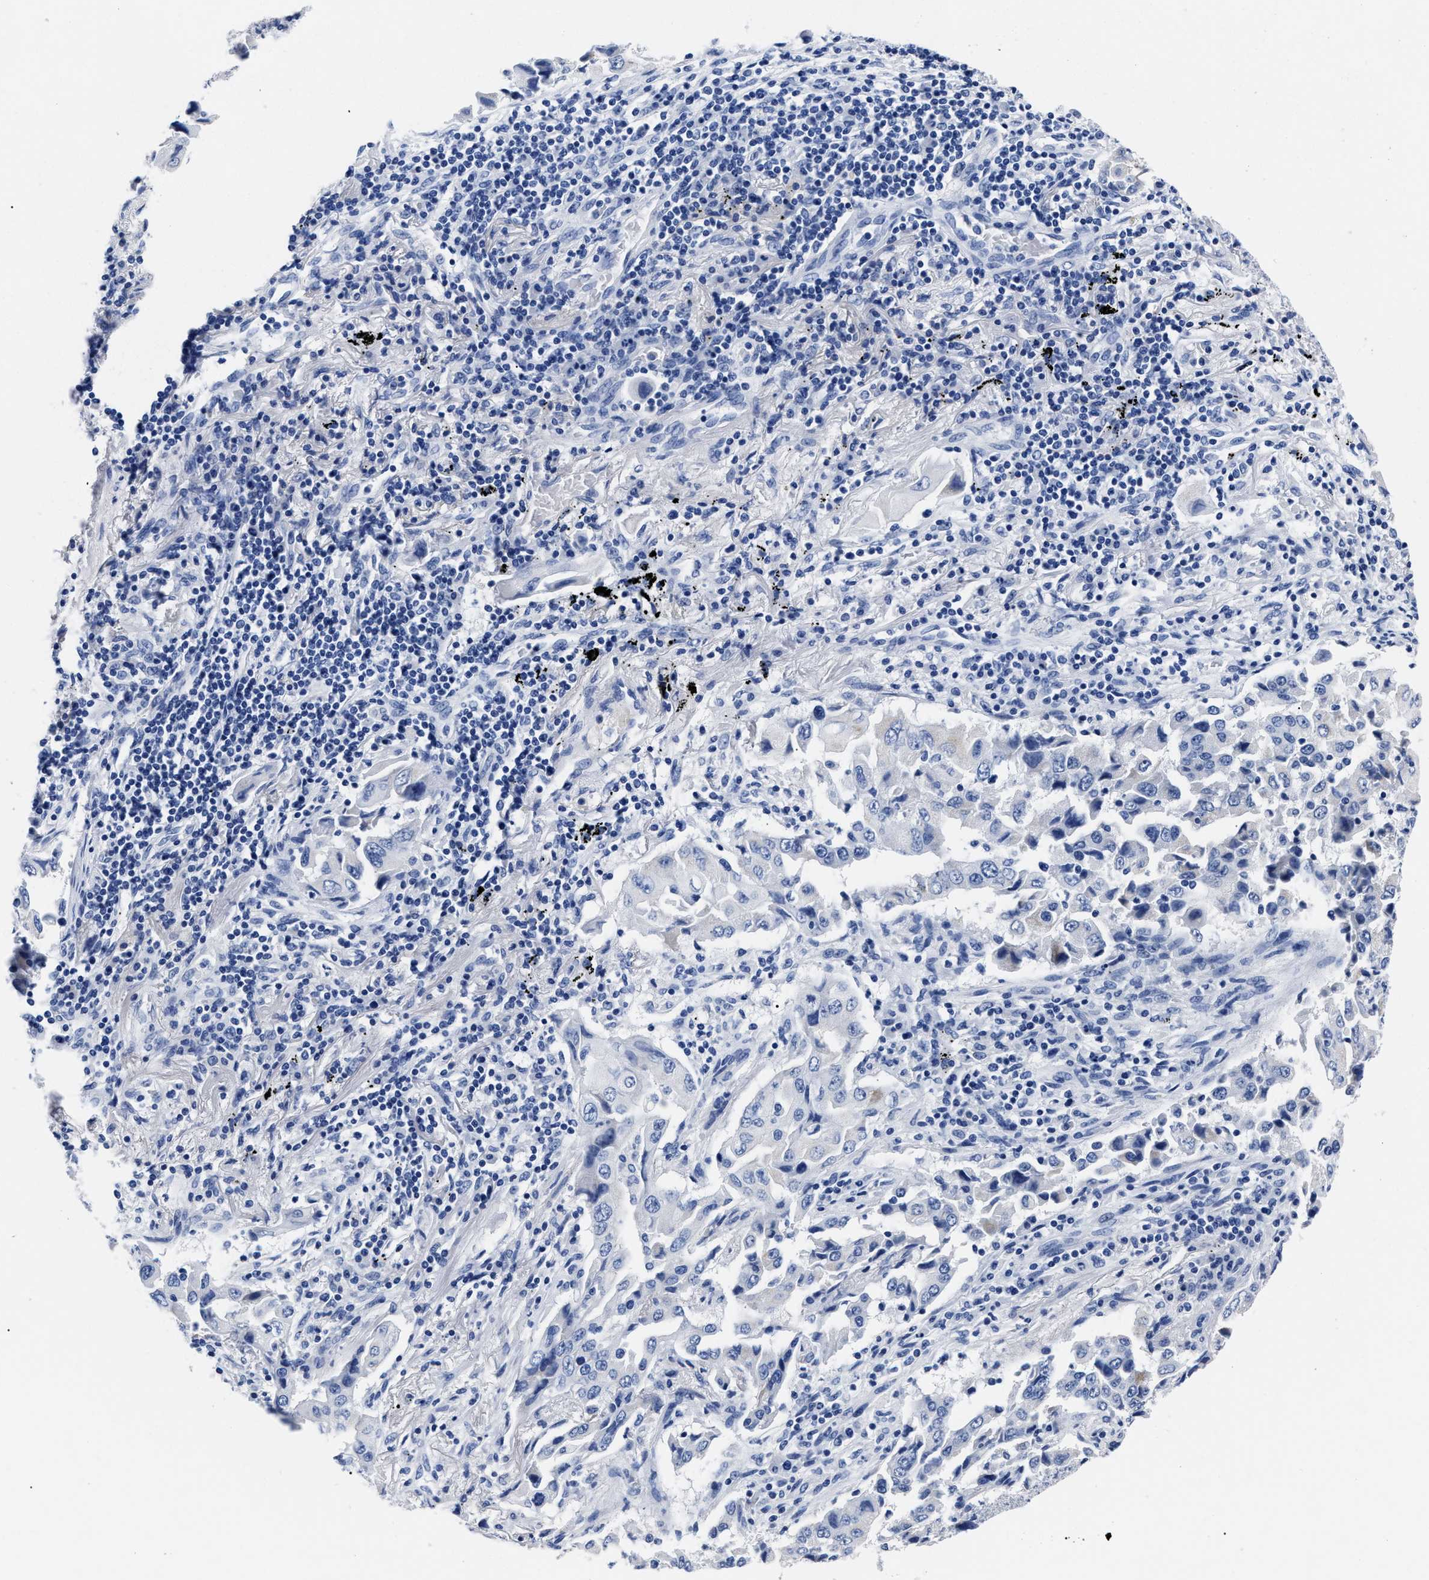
{"staining": {"intensity": "negative", "quantity": "none", "location": "none"}, "tissue": "lung cancer", "cell_type": "Tumor cells", "image_type": "cancer", "snomed": [{"axis": "morphology", "description": "Adenocarcinoma, NOS"}, {"axis": "topography", "description": "Lung"}], "caption": "Lung cancer (adenocarcinoma) stained for a protein using IHC displays no positivity tumor cells.", "gene": "ALPG", "patient": {"sex": "female", "age": 65}}